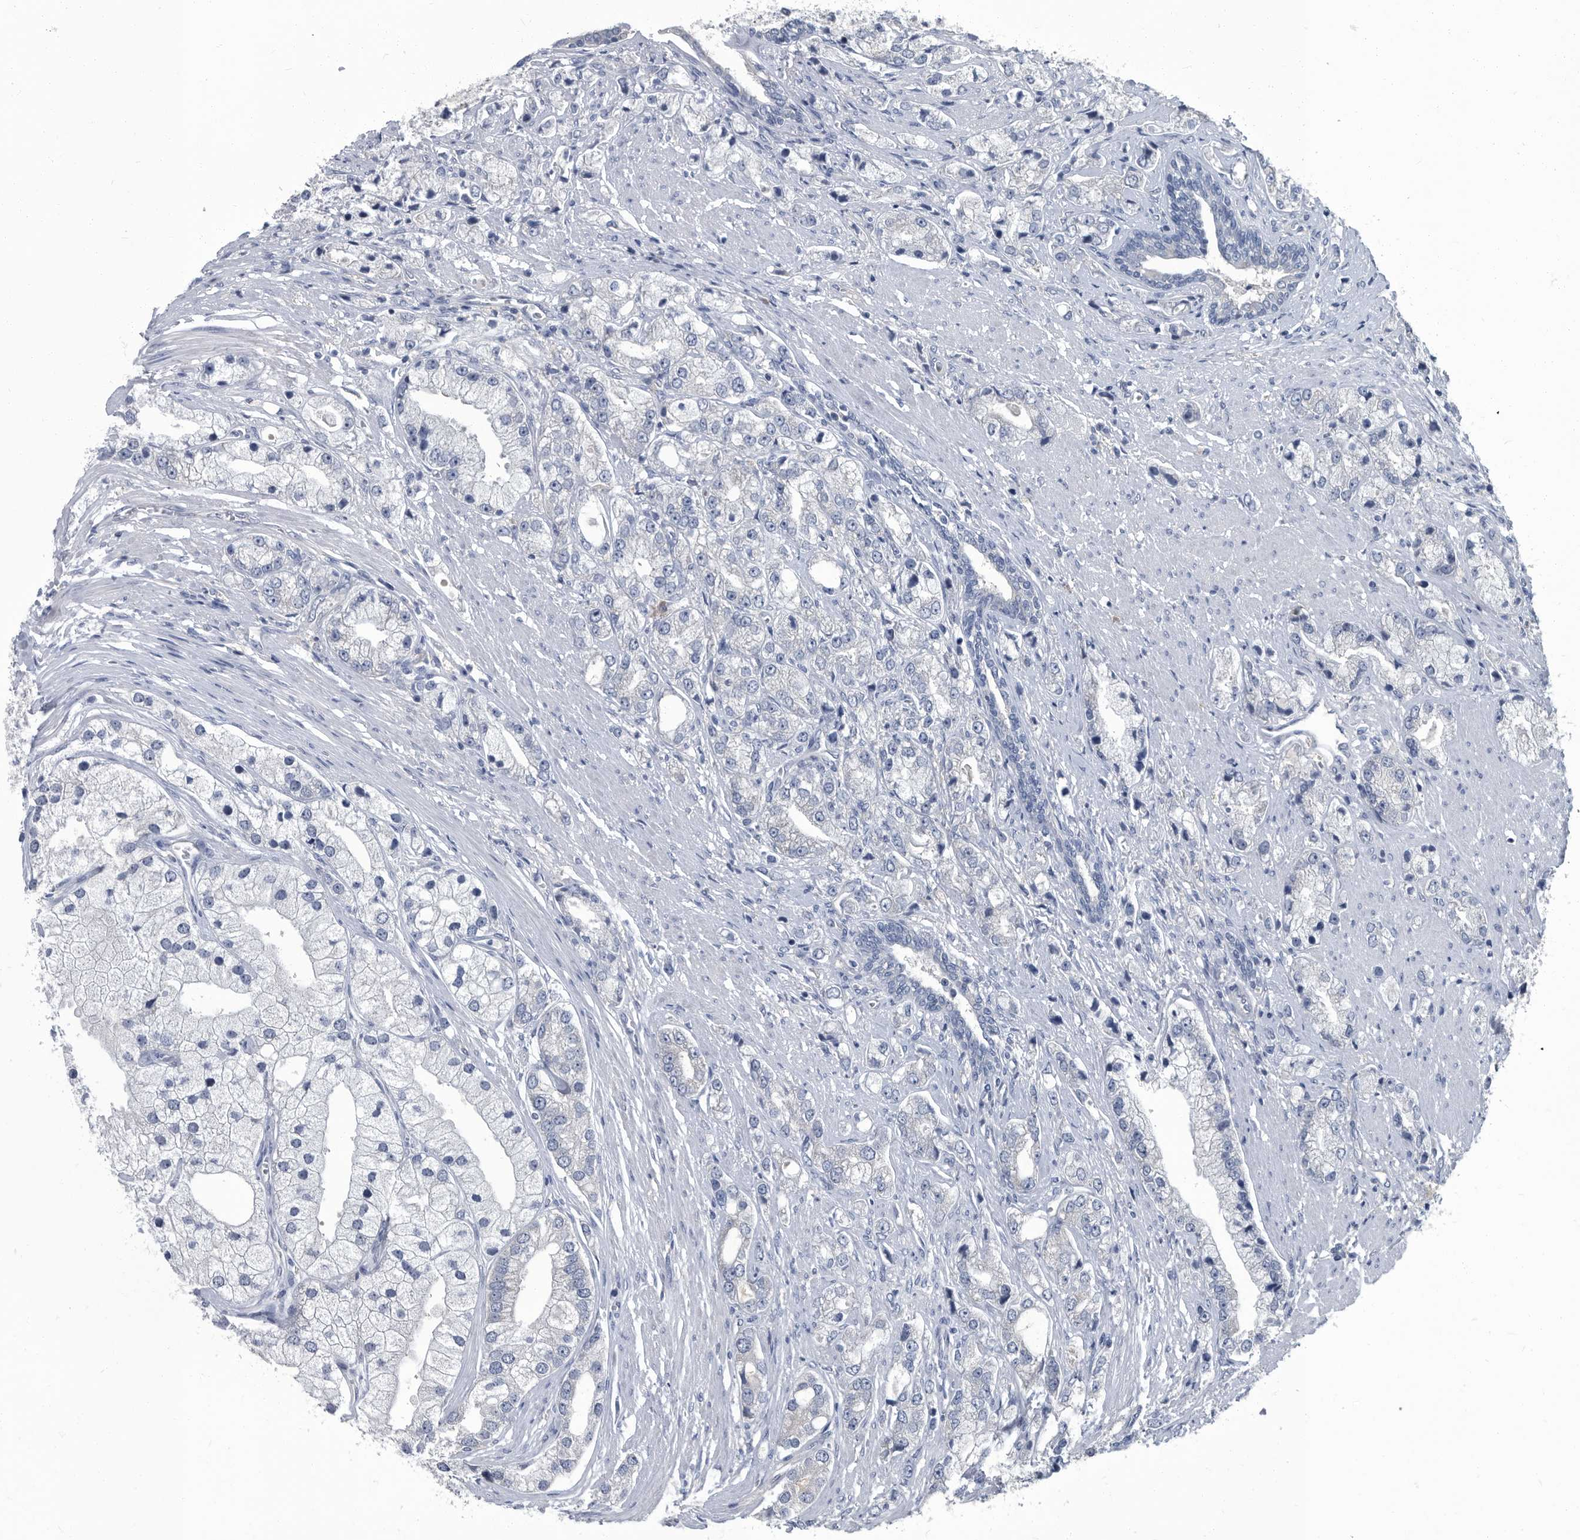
{"staining": {"intensity": "negative", "quantity": "none", "location": "none"}, "tissue": "prostate cancer", "cell_type": "Tumor cells", "image_type": "cancer", "snomed": [{"axis": "morphology", "description": "Adenocarcinoma, High grade"}, {"axis": "topography", "description": "Prostate"}], "caption": "Tumor cells are negative for protein expression in human prostate cancer (high-grade adenocarcinoma). Nuclei are stained in blue.", "gene": "CDV3", "patient": {"sex": "male", "age": 50}}